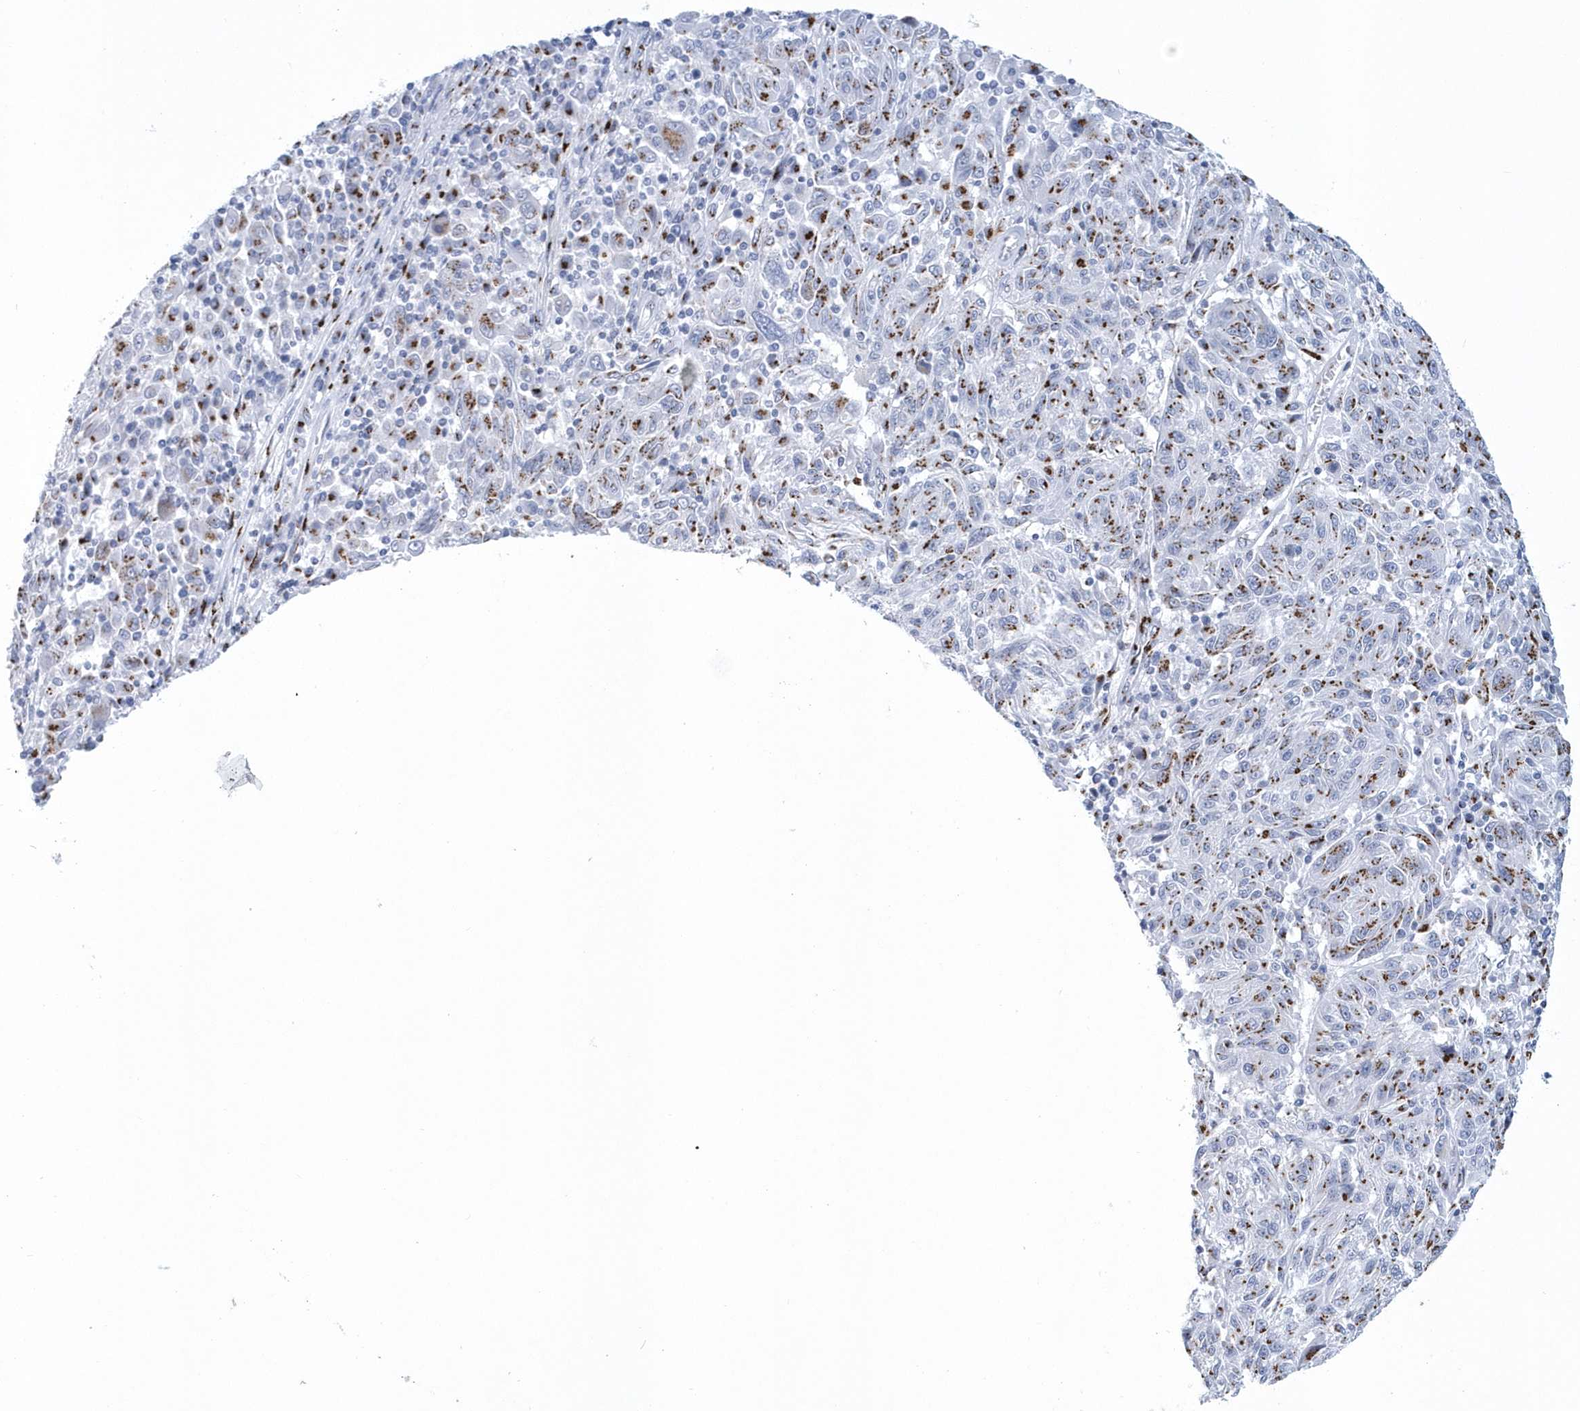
{"staining": {"intensity": "moderate", "quantity": ">75%", "location": "cytoplasmic/membranous"}, "tissue": "melanoma", "cell_type": "Tumor cells", "image_type": "cancer", "snomed": [{"axis": "morphology", "description": "Malignant melanoma, NOS"}, {"axis": "topography", "description": "Skin"}], "caption": "There is medium levels of moderate cytoplasmic/membranous positivity in tumor cells of melanoma, as demonstrated by immunohistochemical staining (brown color).", "gene": "SLX9", "patient": {"sex": "male", "age": 53}}